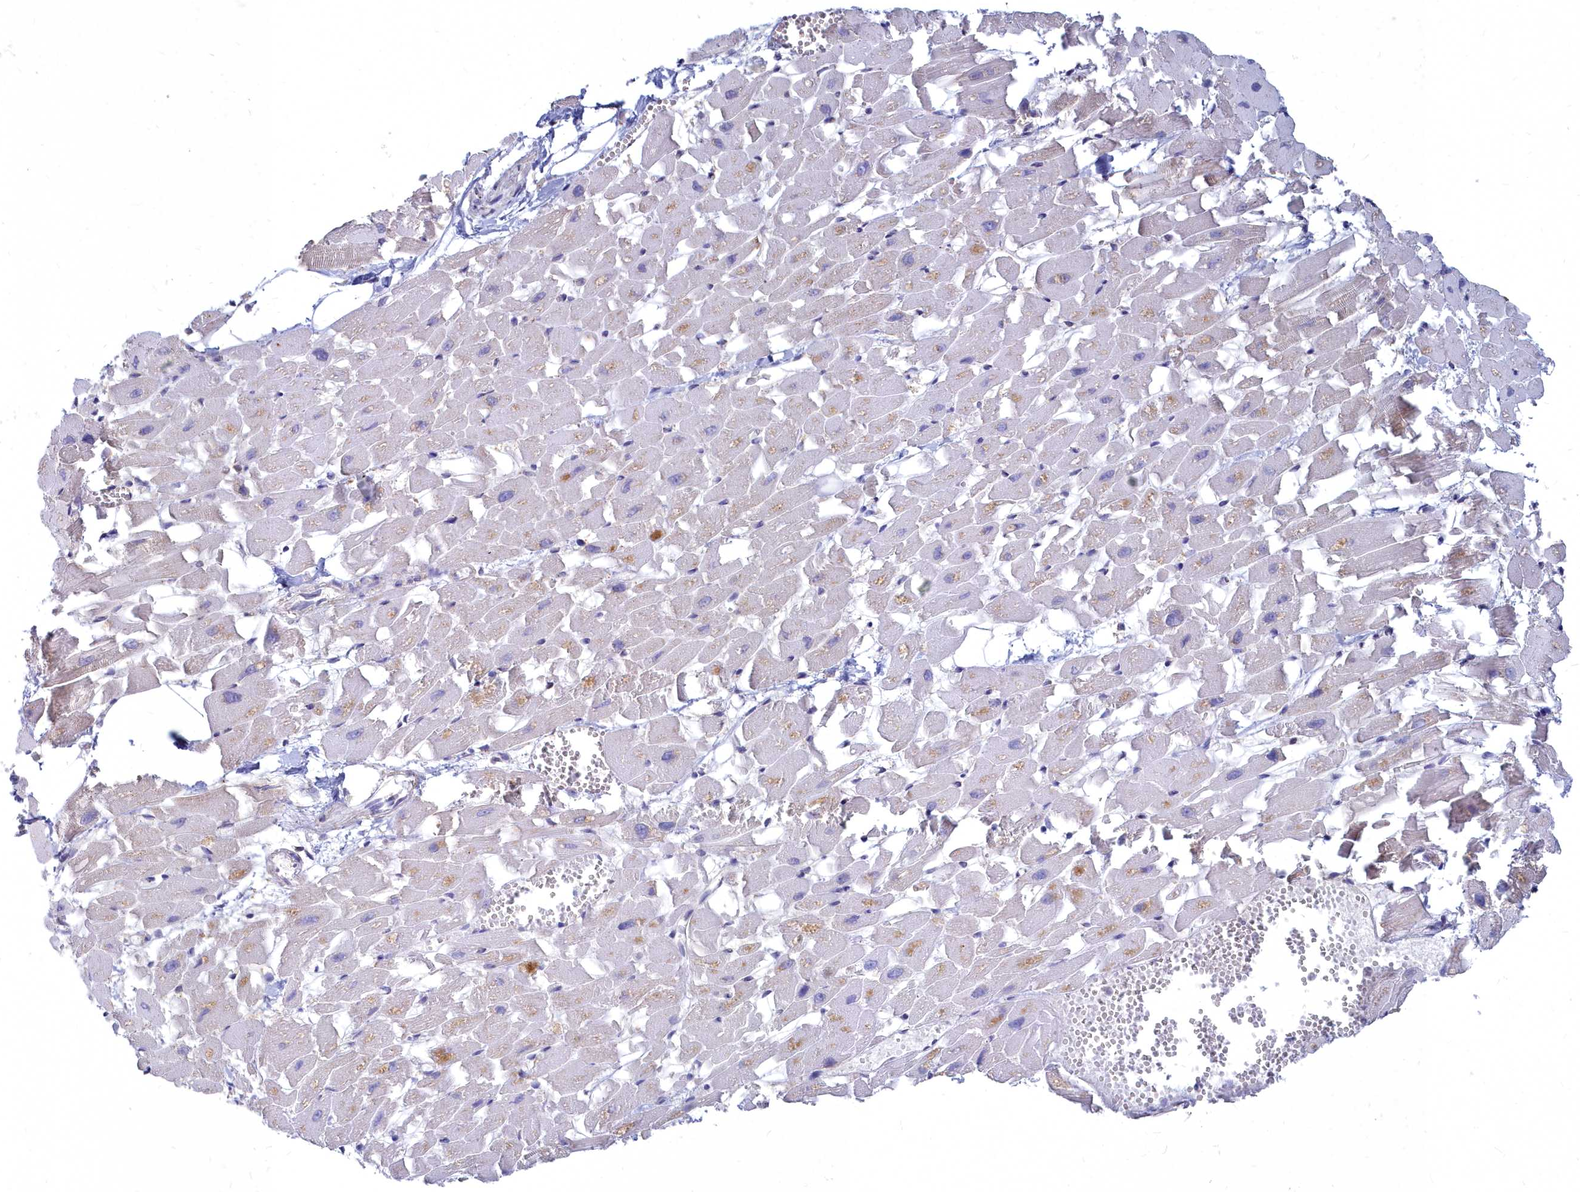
{"staining": {"intensity": "negative", "quantity": "none", "location": "none"}, "tissue": "heart muscle", "cell_type": "Cardiomyocytes", "image_type": "normal", "snomed": [{"axis": "morphology", "description": "Normal tissue, NOS"}, {"axis": "topography", "description": "Heart"}], "caption": "Cardiomyocytes show no significant protein staining in unremarkable heart muscle.", "gene": "NOXA1", "patient": {"sex": "female", "age": 64}}